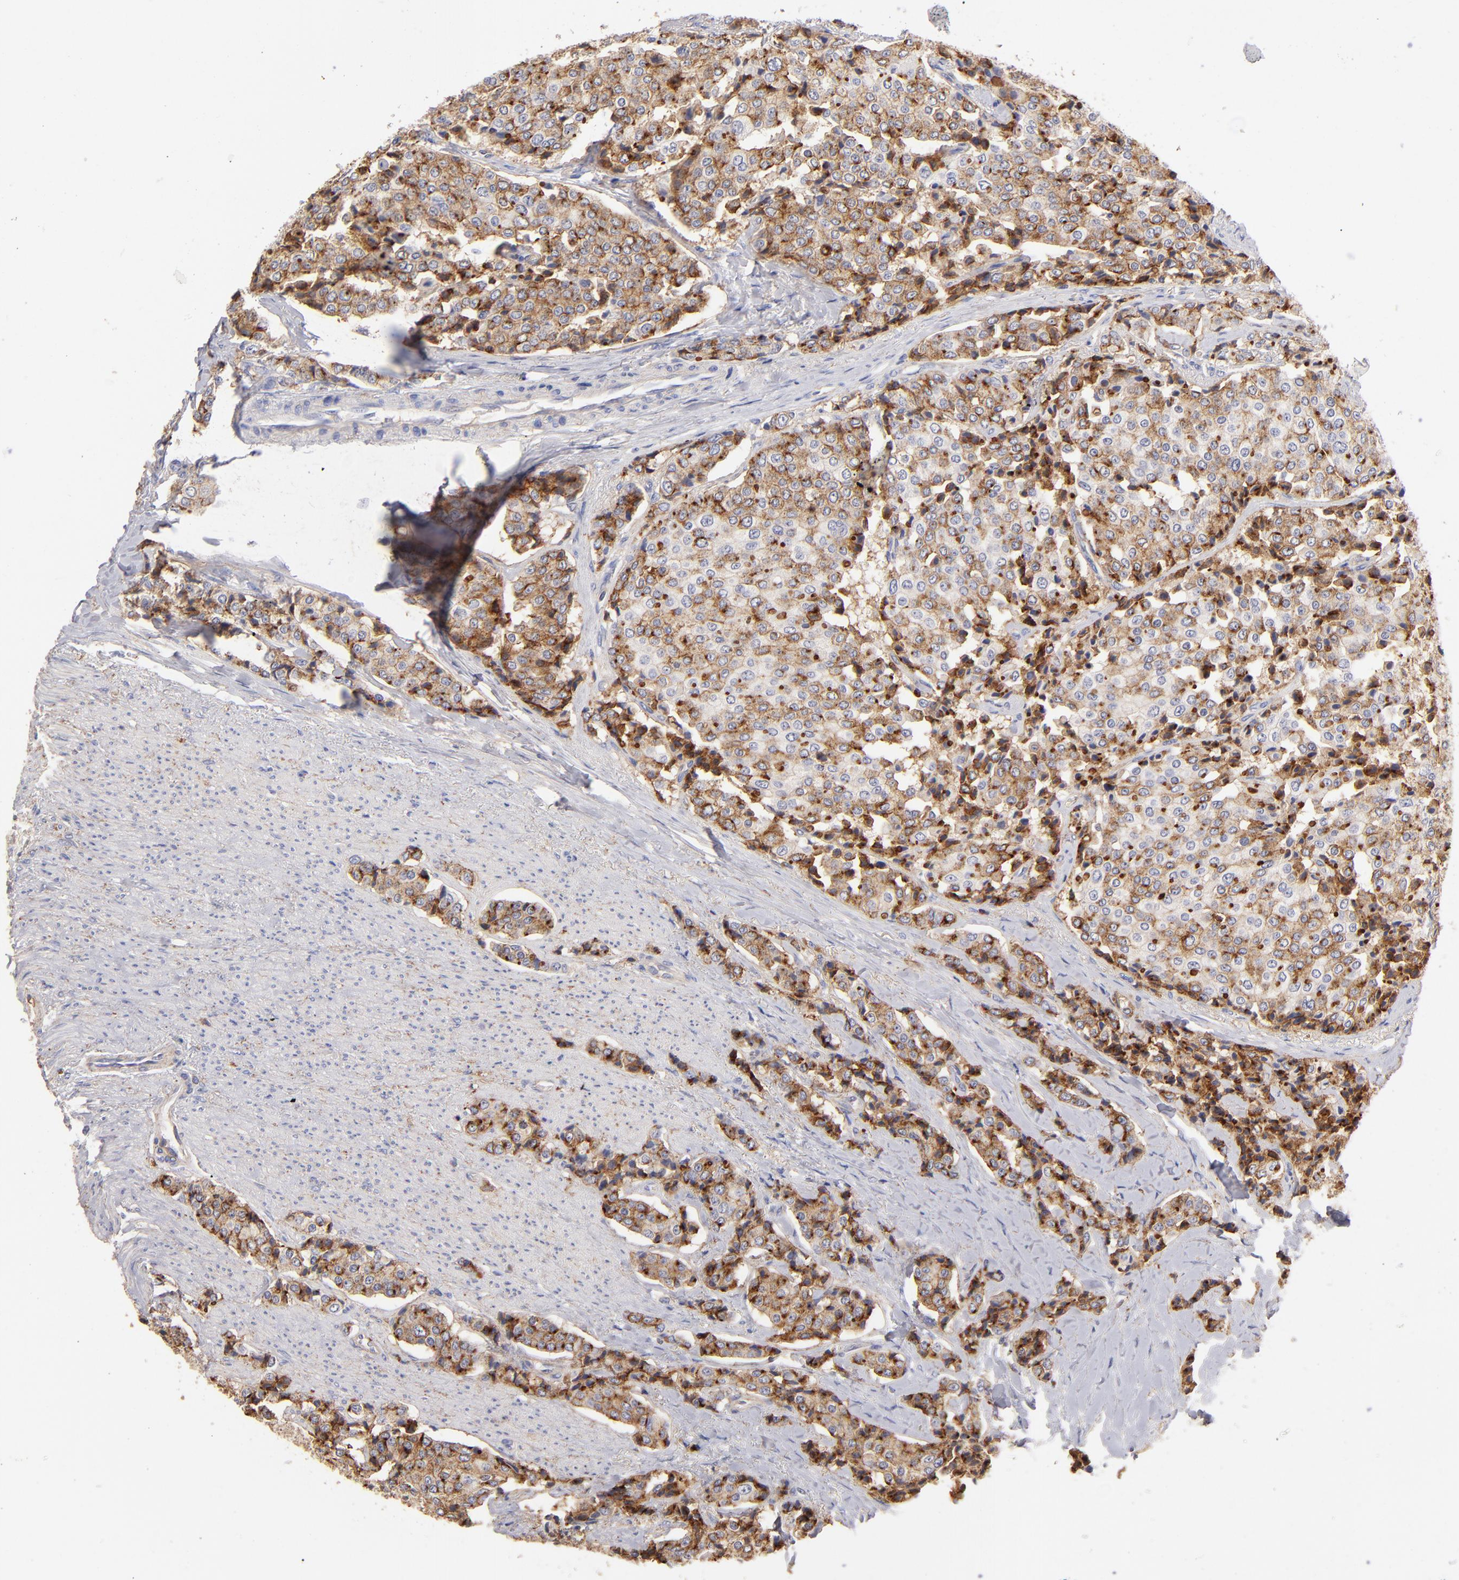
{"staining": {"intensity": "strong", "quantity": "25%-75%", "location": "cytoplasmic/membranous"}, "tissue": "carcinoid", "cell_type": "Tumor cells", "image_type": "cancer", "snomed": [{"axis": "morphology", "description": "Carcinoid, malignant, NOS"}, {"axis": "topography", "description": "Colon"}], "caption": "Tumor cells reveal high levels of strong cytoplasmic/membranous positivity in about 25%-75% of cells in human carcinoid.", "gene": "ABCB1", "patient": {"sex": "female", "age": 61}}